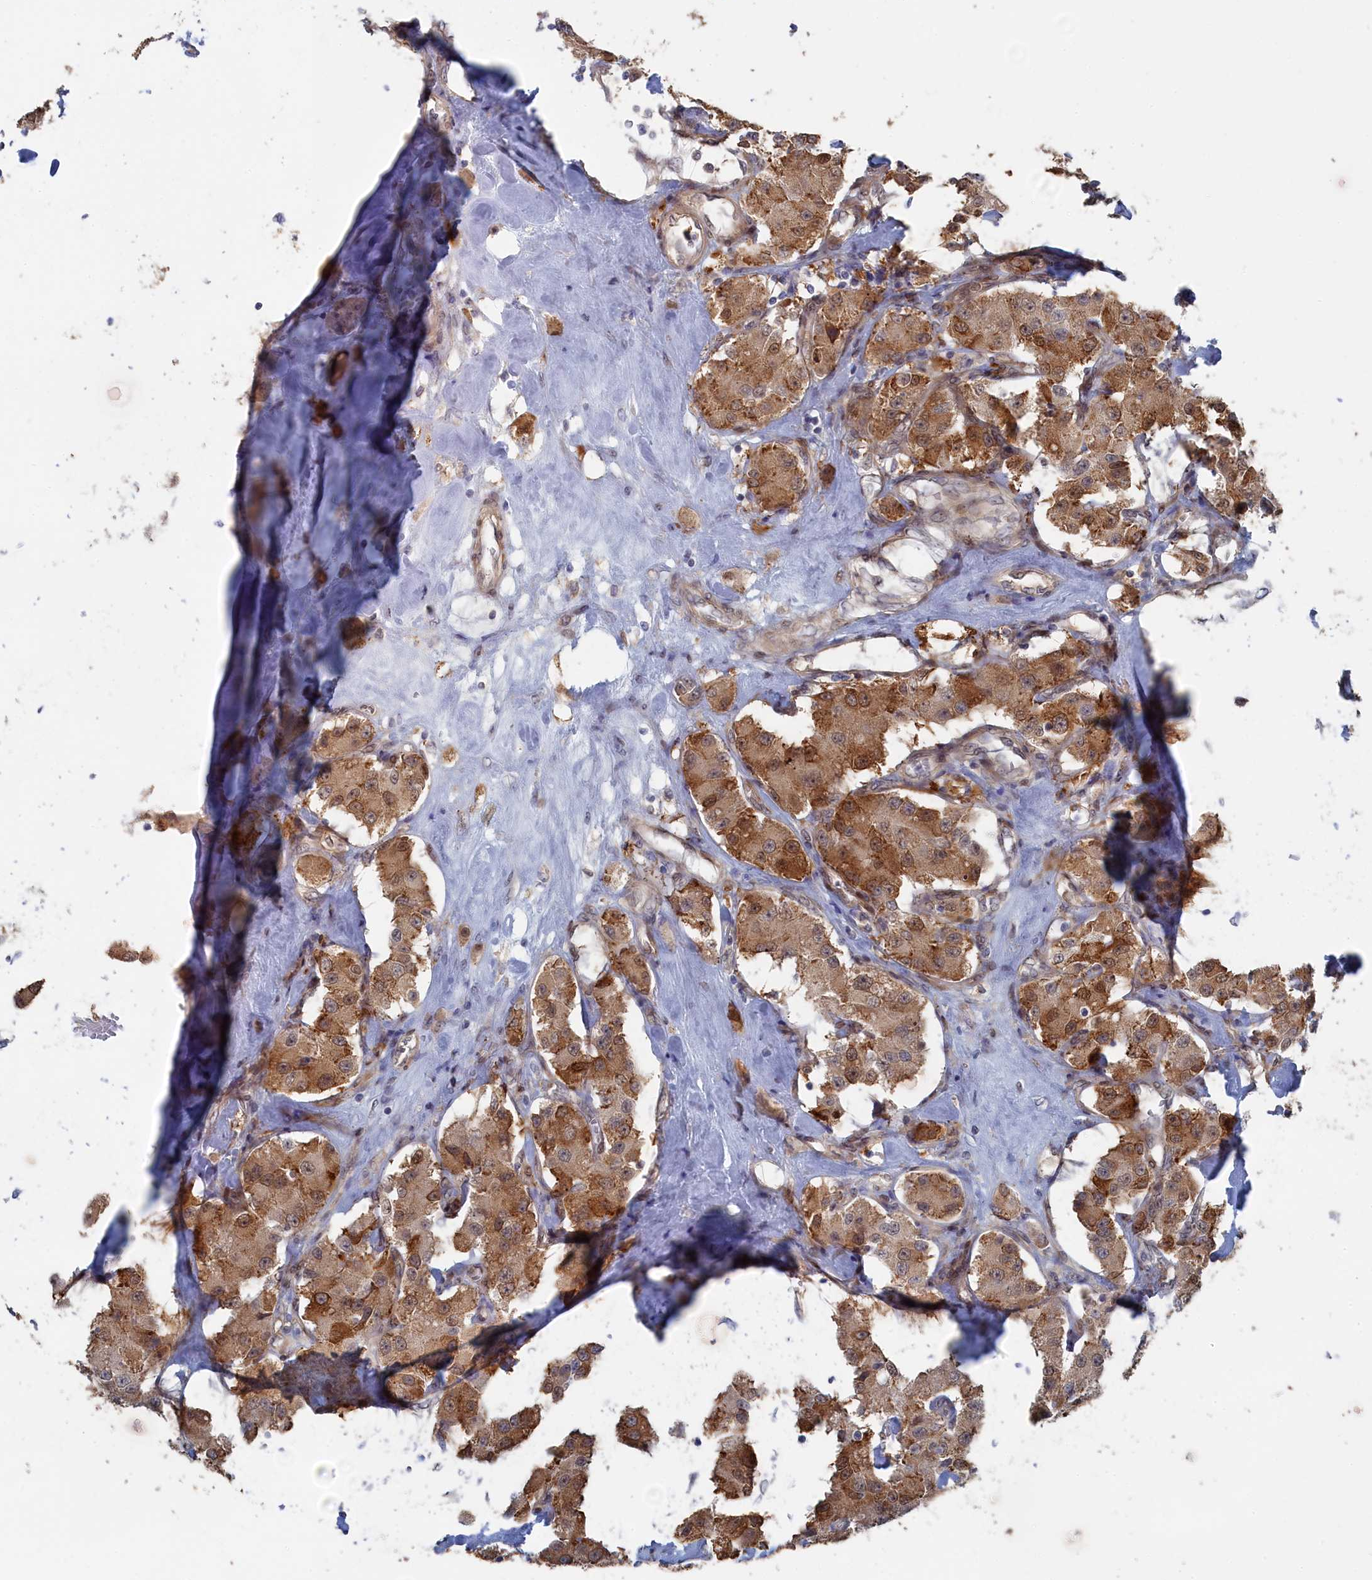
{"staining": {"intensity": "moderate", "quantity": ">75%", "location": "cytoplasmic/membranous"}, "tissue": "carcinoid", "cell_type": "Tumor cells", "image_type": "cancer", "snomed": [{"axis": "morphology", "description": "Carcinoid, malignant, NOS"}, {"axis": "topography", "description": "Pancreas"}], "caption": "The micrograph reveals a brown stain indicating the presence of a protein in the cytoplasmic/membranous of tumor cells in carcinoid. (DAB IHC, brown staining for protein, blue staining for nuclei).", "gene": "IRGQ", "patient": {"sex": "male", "age": 41}}